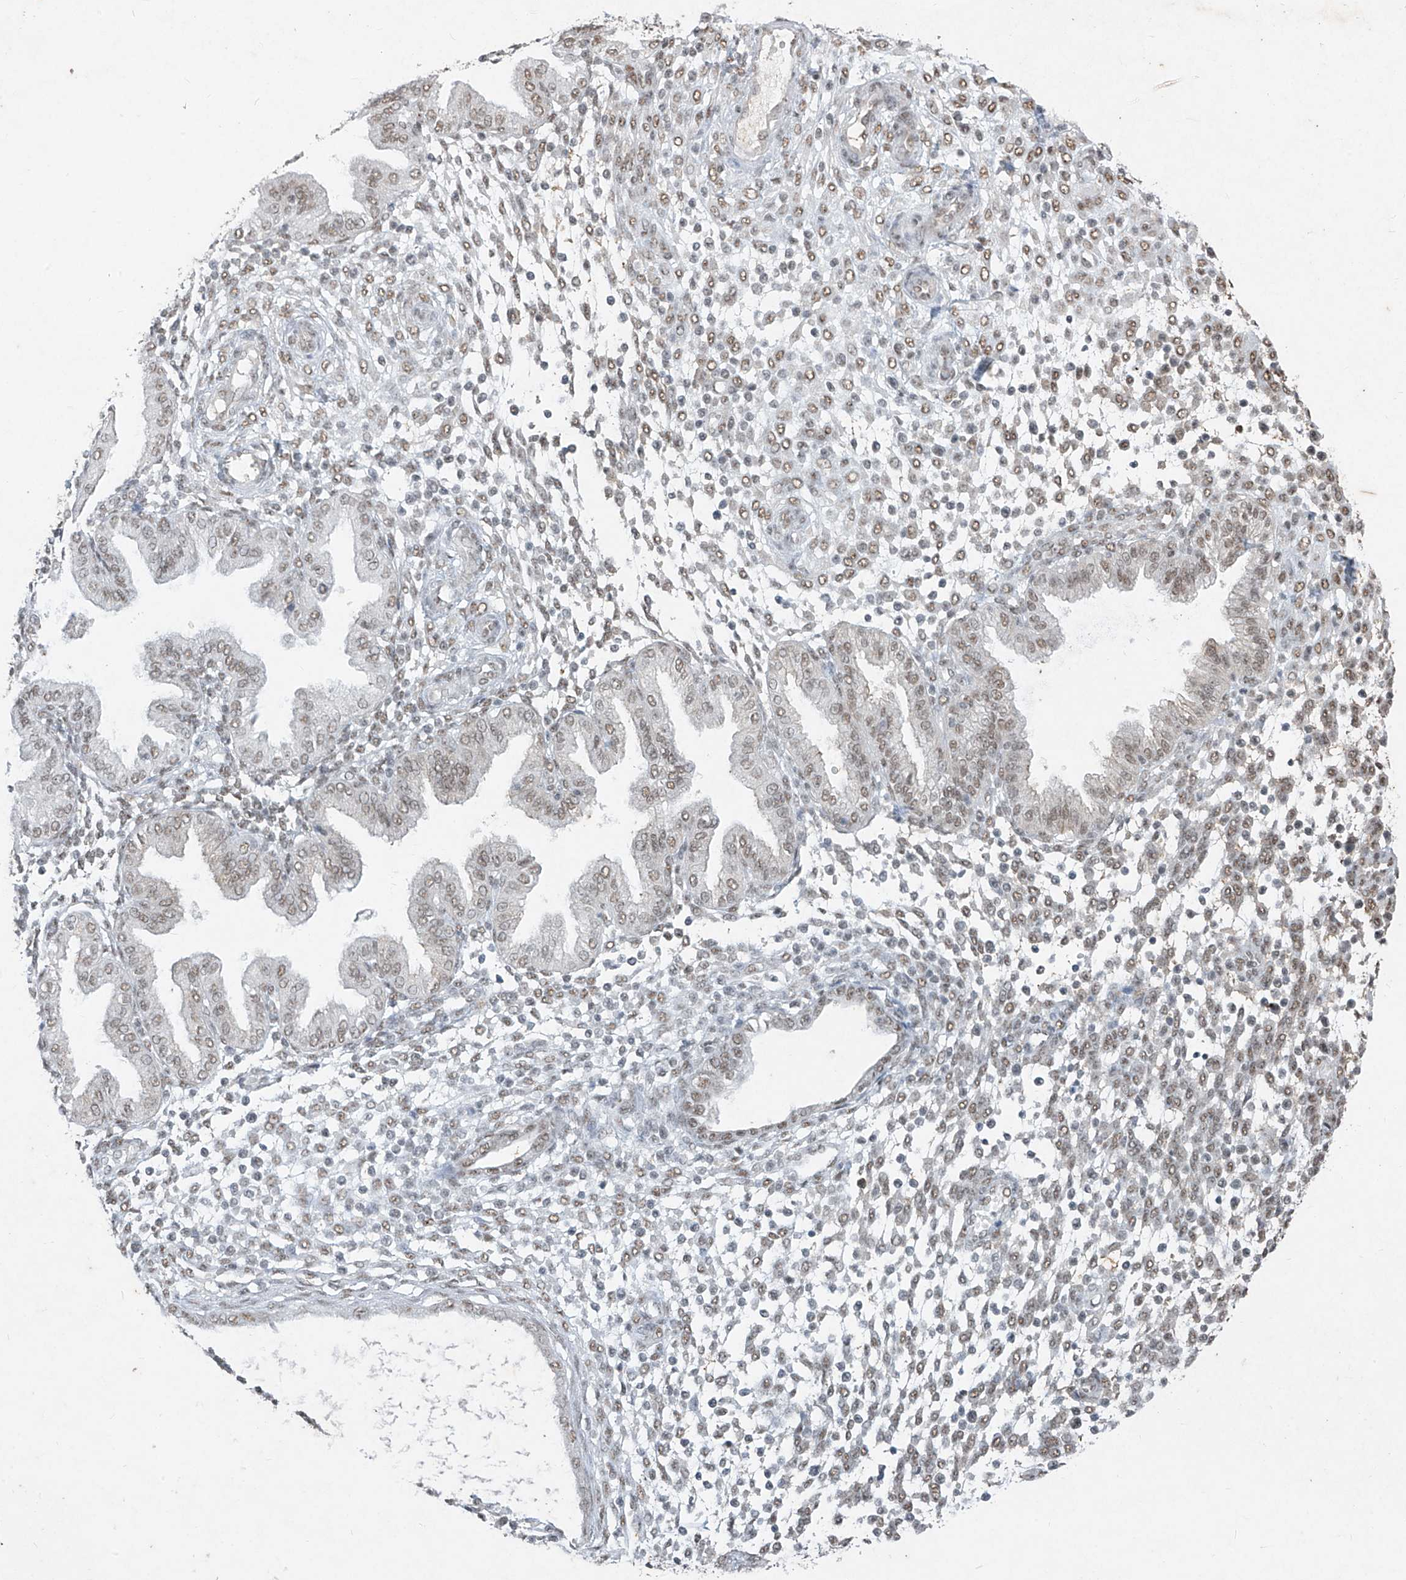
{"staining": {"intensity": "weak", "quantity": "25%-75%", "location": "nuclear"}, "tissue": "endometrium", "cell_type": "Cells in endometrial stroma", "image_type": "normal", "snomed": [{"axis": "morphology", "description": "Normal tissue, NOS"}, {"axis": "topography", "description": "Endometrium"}], "caption": "A high-resolution photomicrograph shows IHC staining of unremarkable endometrium, which demonstrates weak nuclear staining in about 25%-75% of cells in endometrial stroma. (brown staining indicates protein expression, while blue staining denotes nuclei).", "gene": "TFEC", "patient": {"sex": "female", "age": 53}}